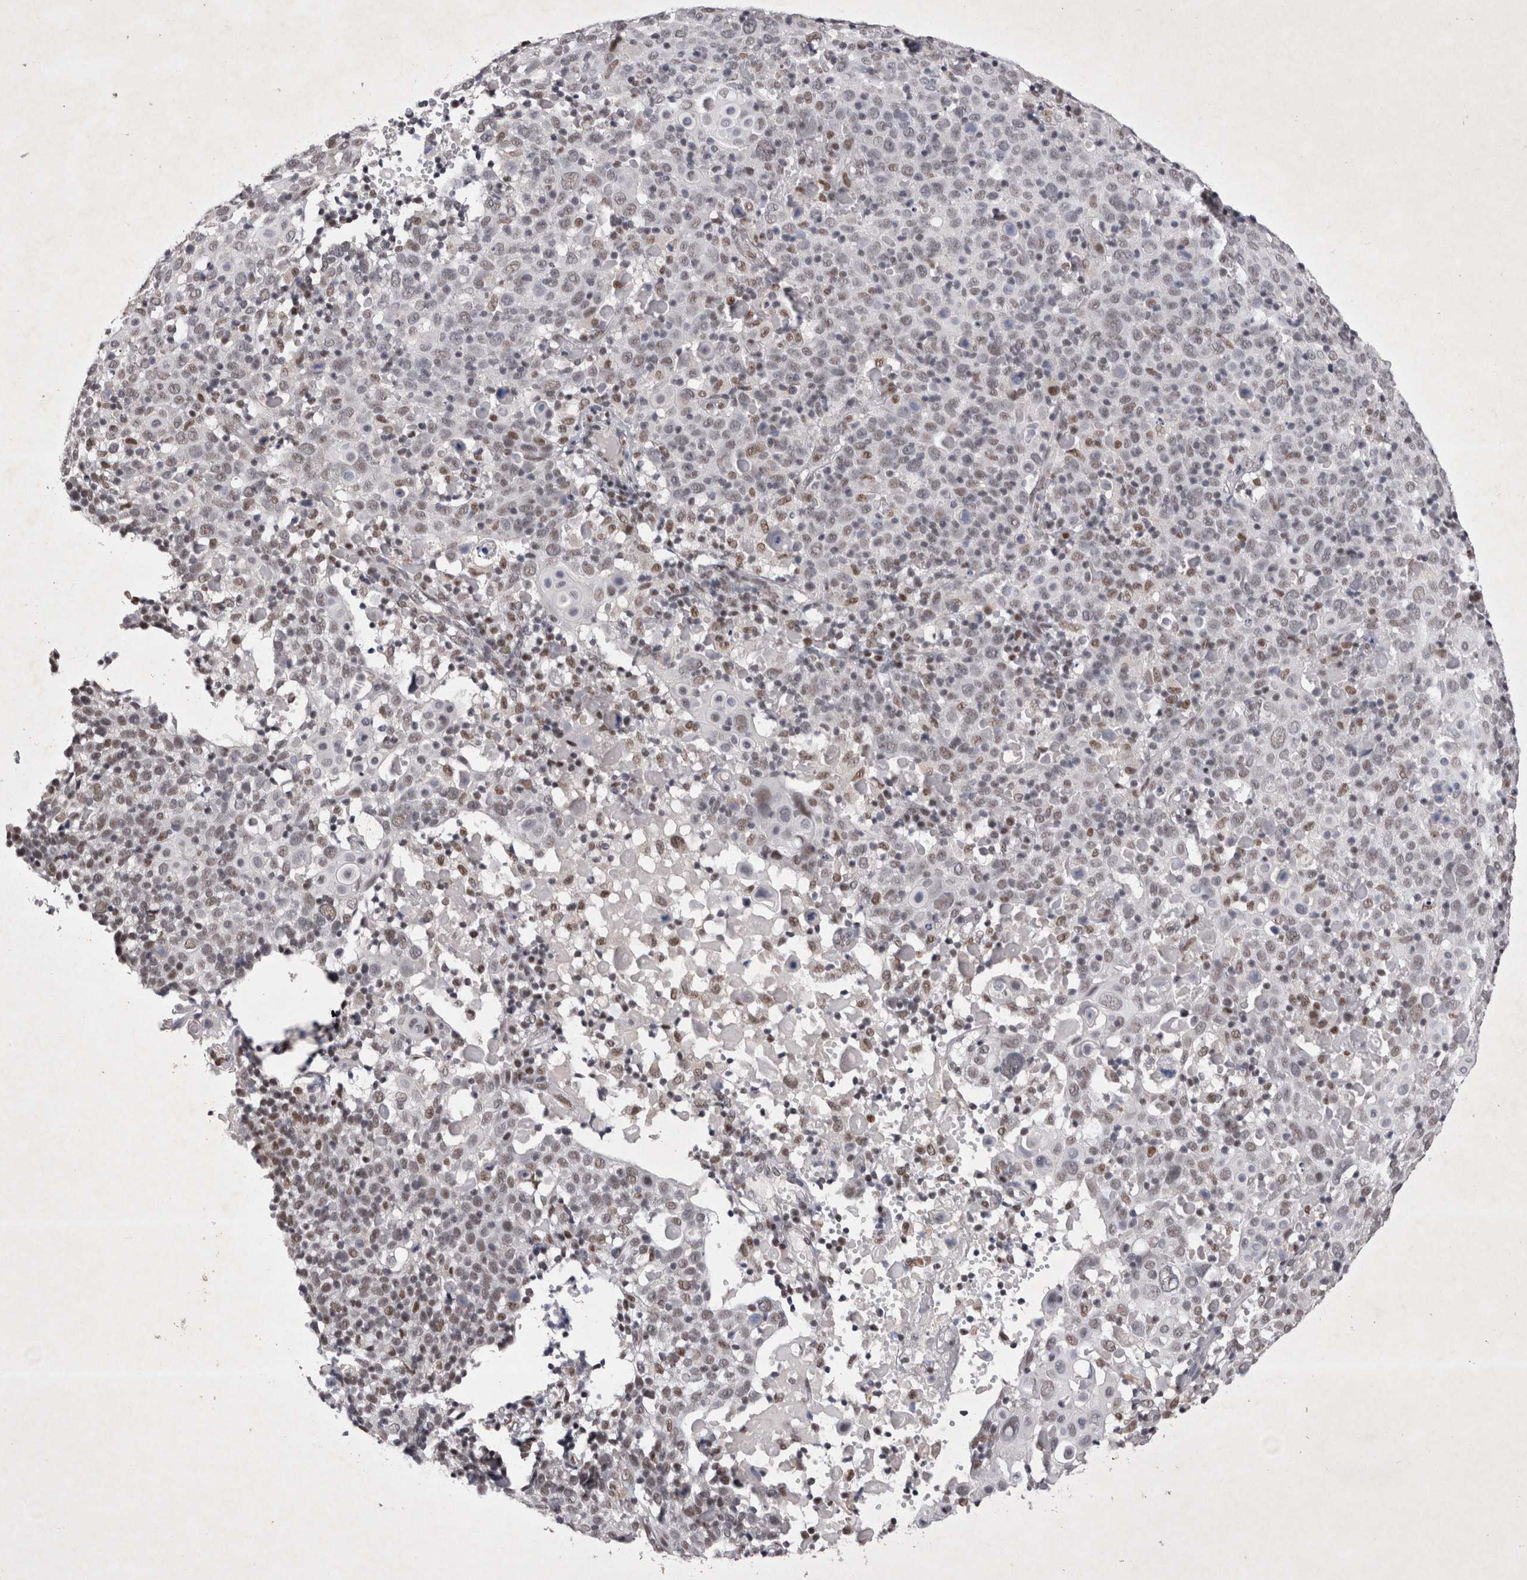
{"staining": {"intensity": "weak", "quantity": "25%-75%", "location": "nuclear"}, "tissue": "cervical cancer", "cell_type": "Tumor cells", "image_type": "cancer", "snomed": [{"axis": "morphology", "description": "Squamous cell carcinoma, NOS"}, {"axis": "topography", "description": "Cervix"}], "caption": "Weak nuclear positivity is appreciated in approximately 25%-75% of tumor cells in cervical cancer (squamous cell carcinoma).", "gene": "RBM6", "patient": {"sex": "female", "age": 74}}